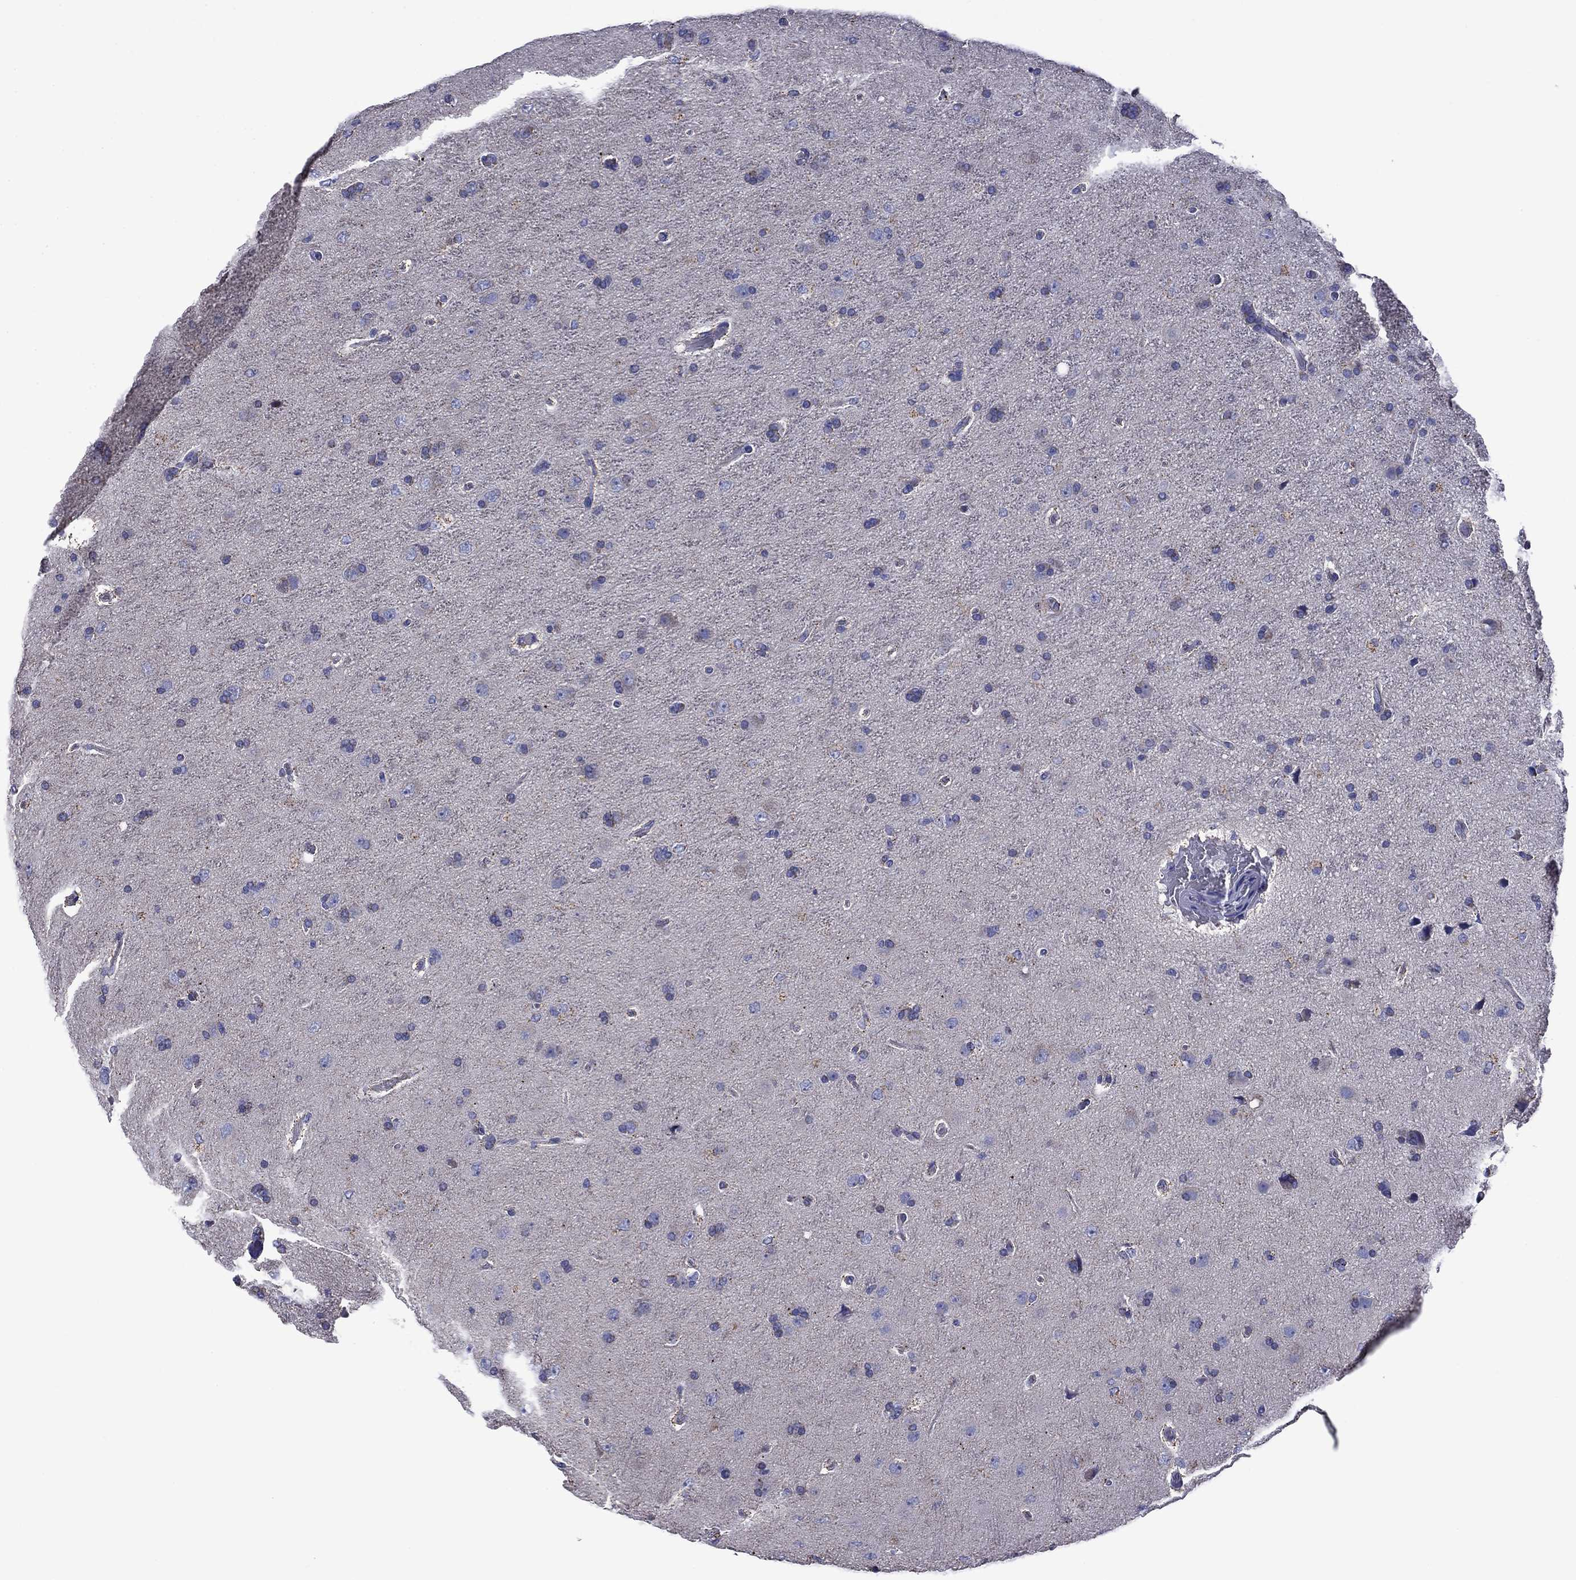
{"staining": {"intensity": "negative", "quantity": "none", "location": "none"}, "tissue": "glioma", "cell_type": "Tumor cells", "image_type": "cancer", "snomed": [{"axis": "morphology", "description": "Glioma, malignant, NOS"}, {"axis": "topography", "description": "Cerebral cortex"}], "caption": "Glioma (malignant) was stained to show a protein in brown. There is no significant expression in tumor cells.", "gene": "ACADSB", "patient": {"sex": "male", "age": 58}}